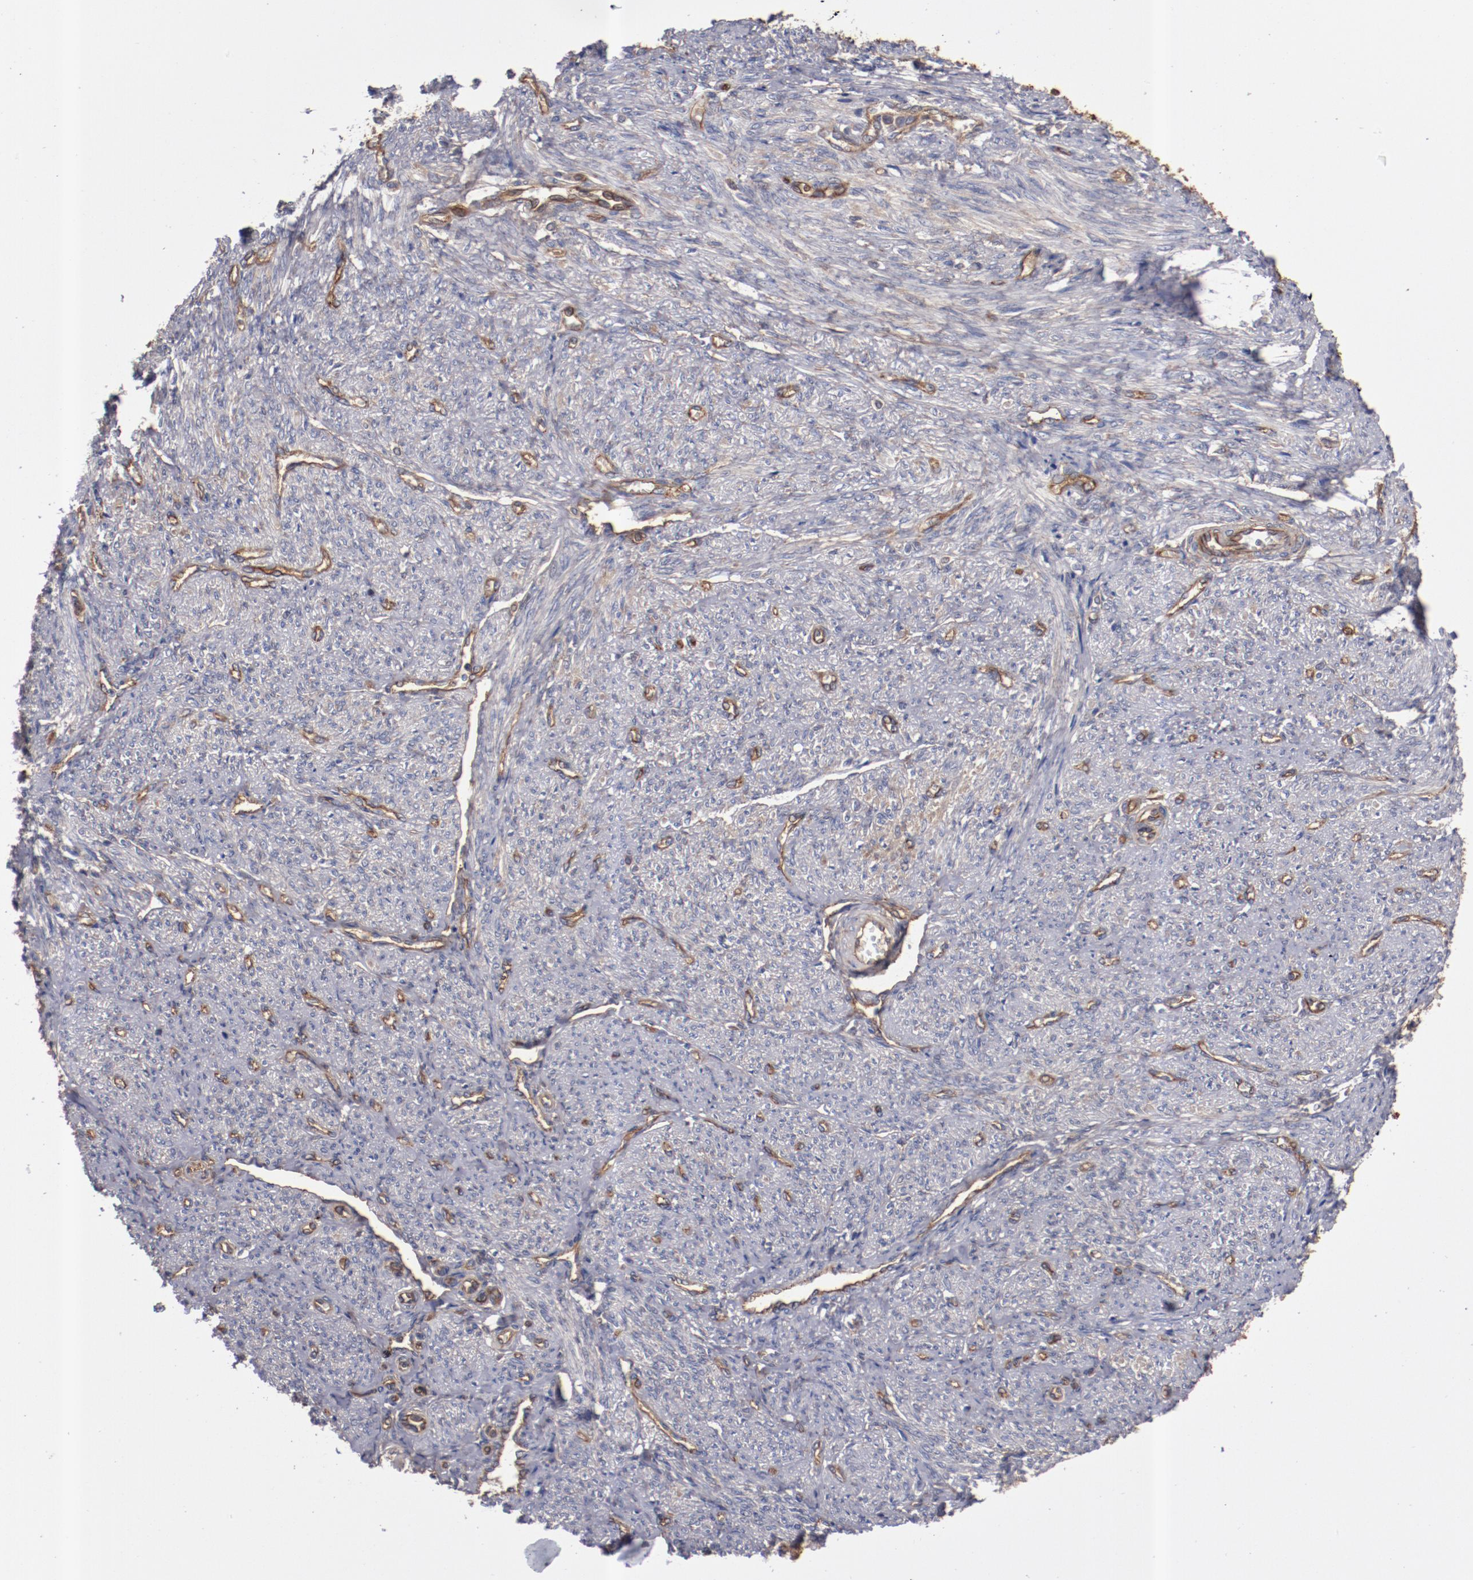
{"staining": {"intensity": "weak", "quantity": "<25%", "location": "cytoplasmic/membranous"}, "tissue": "smooth muscle", "cell_type": "Smooth muscle cells", "image_type": "normal", "snomed": [{"axis": "morphology", "description": "Normal tissue, NOS"}, {"axis": "topography", "description": "Smooth muscle"}], "caption": "High magnification brightfield microscopy of benign smooth muscle stained with DAB (brown) and counterstained with hematoxylin (blue): smooth muscle cells show no significant expression.", "gene": "DNAAF2", "patient": {"sex": "female", "age": 65}}